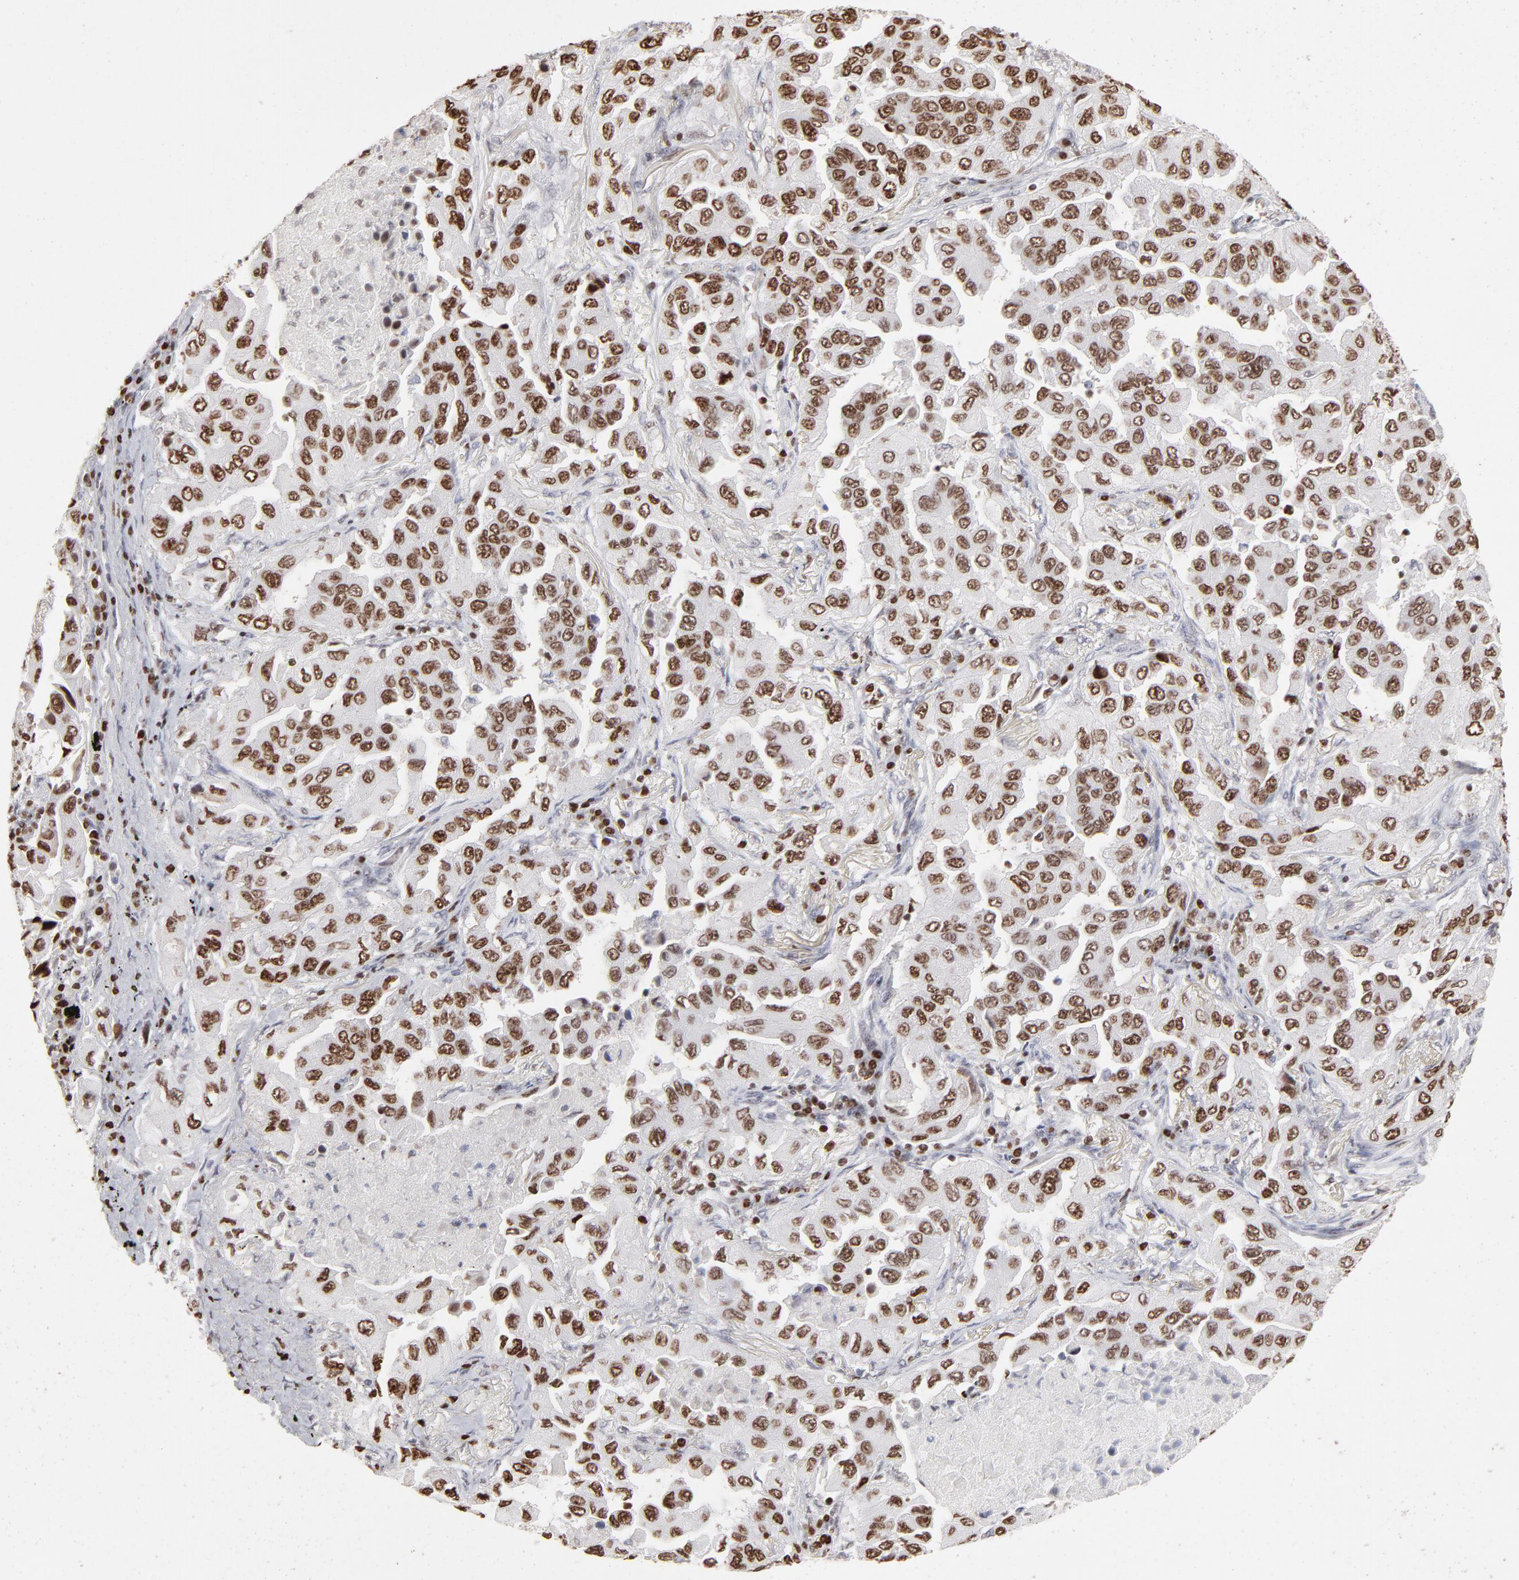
{"staining": {"intensity": "strong", "quantity": ">75%", "location": "nuclear"}, "tissue": "lung cancer", "cell_type": "Tumor cells", "image_type": "cancer", "snomed": [{"axis": "morphology", "description": "Adenocarcinoma, NOS"}, {"axis": "topography", "description": "Lung"}], "caption": "Adenocarcinoma (lung) was stained to show a protein in brown. There is high levels of strong nuclear expression in about >75% of tumor cells. (DAB = brown stain, brightfield microscopy at high magnification).", "gene": "PARP1", "patient": {"sex": "female", "age": 65}}